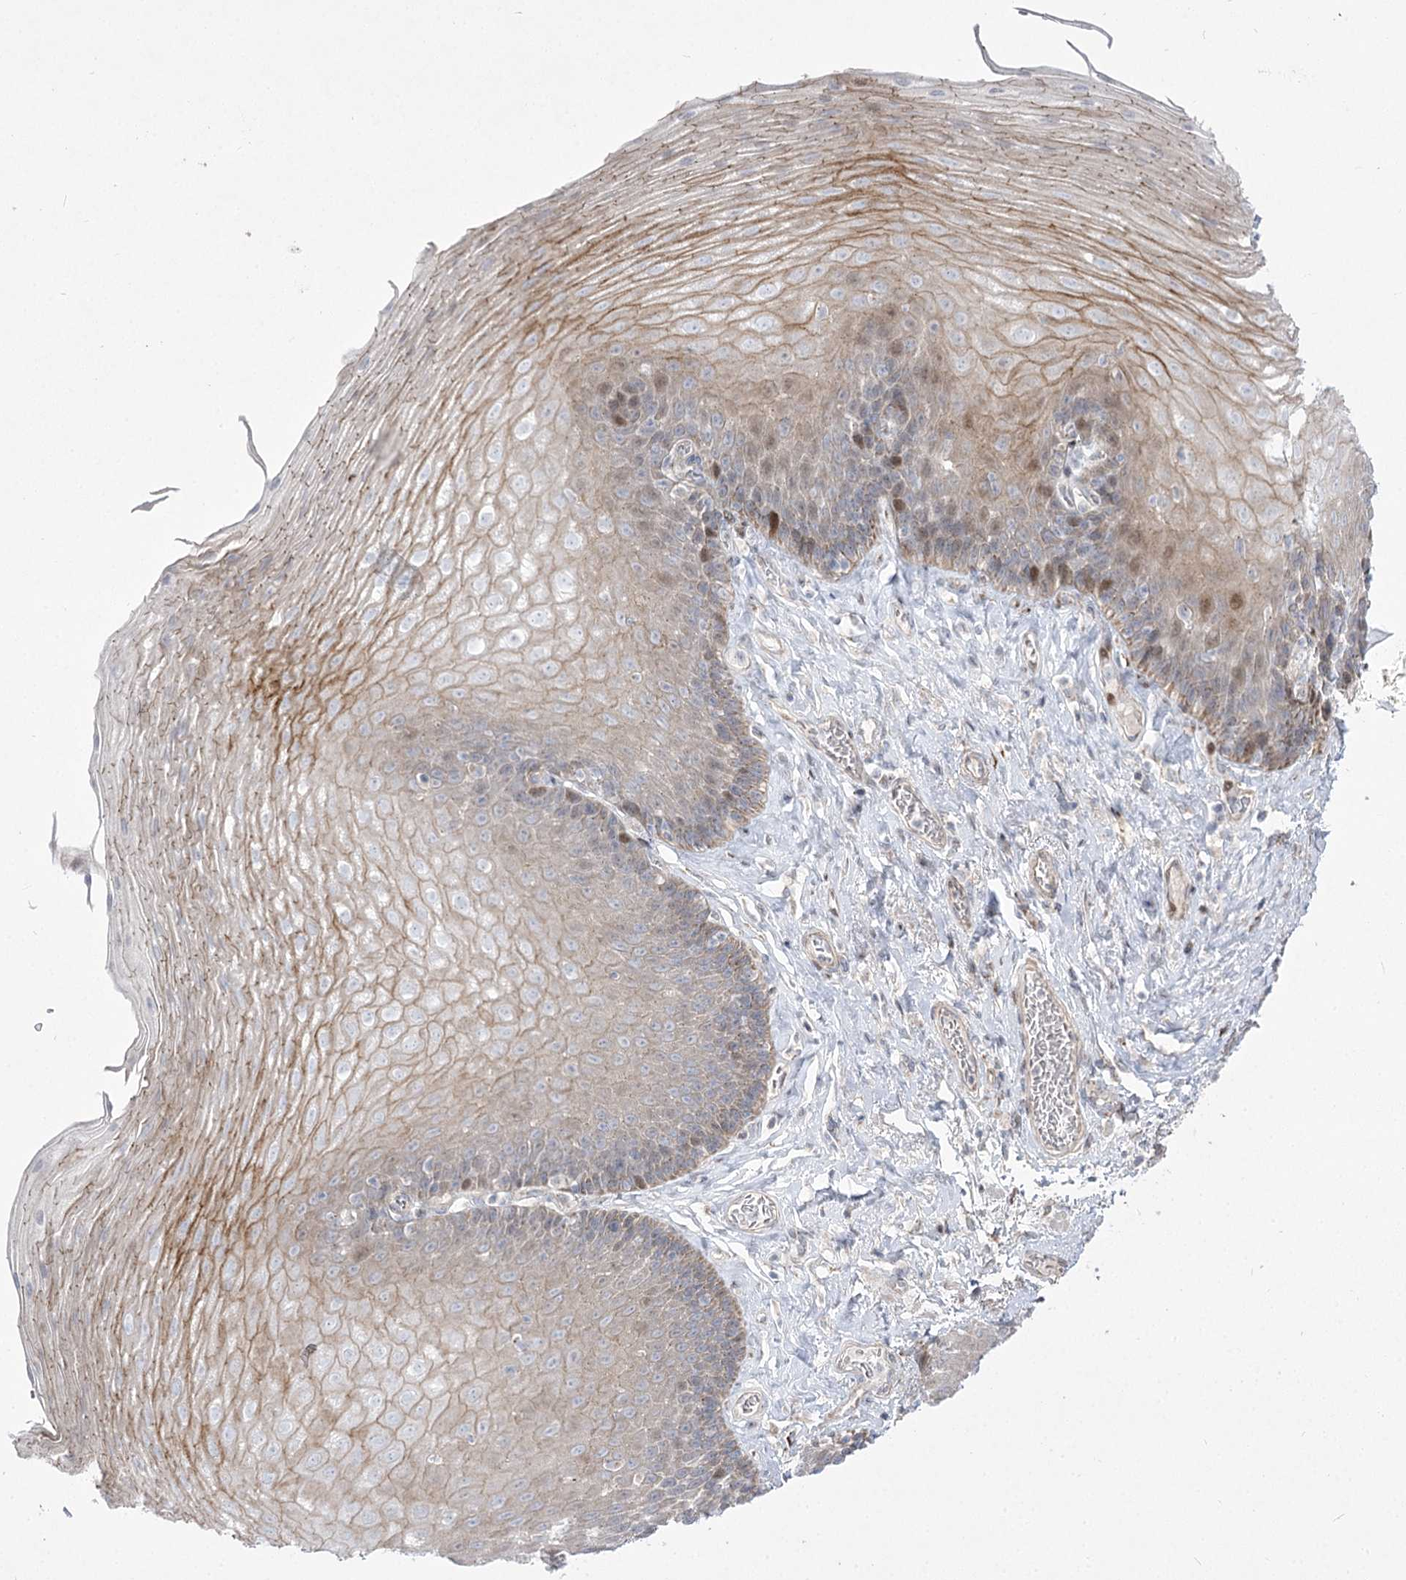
{"staining": {"intensity": "moderate", "quantity": "<25%", "location": "cytoplasmic/membranous,nuclear"}, "tissue": "esophagus", "cell_type": "Squamous epithelial cells", "image_type": "normal", "snomed": [{"axis": "morphology", "description": "Normal tissue, NOS"}, {"axis": "topography", "description": "Esophagus"}], "caption": "Esophagus stained with immunohistochemistry (IHC) displays moderate cytoplasmic/membranous,nuclear staining in about <25% of squamous epithelial cells. The protein is shown in brown color, while the nuclei are stained blue.", "gene": "CEP164", "patient": {"sex": "female", "age": 66}}